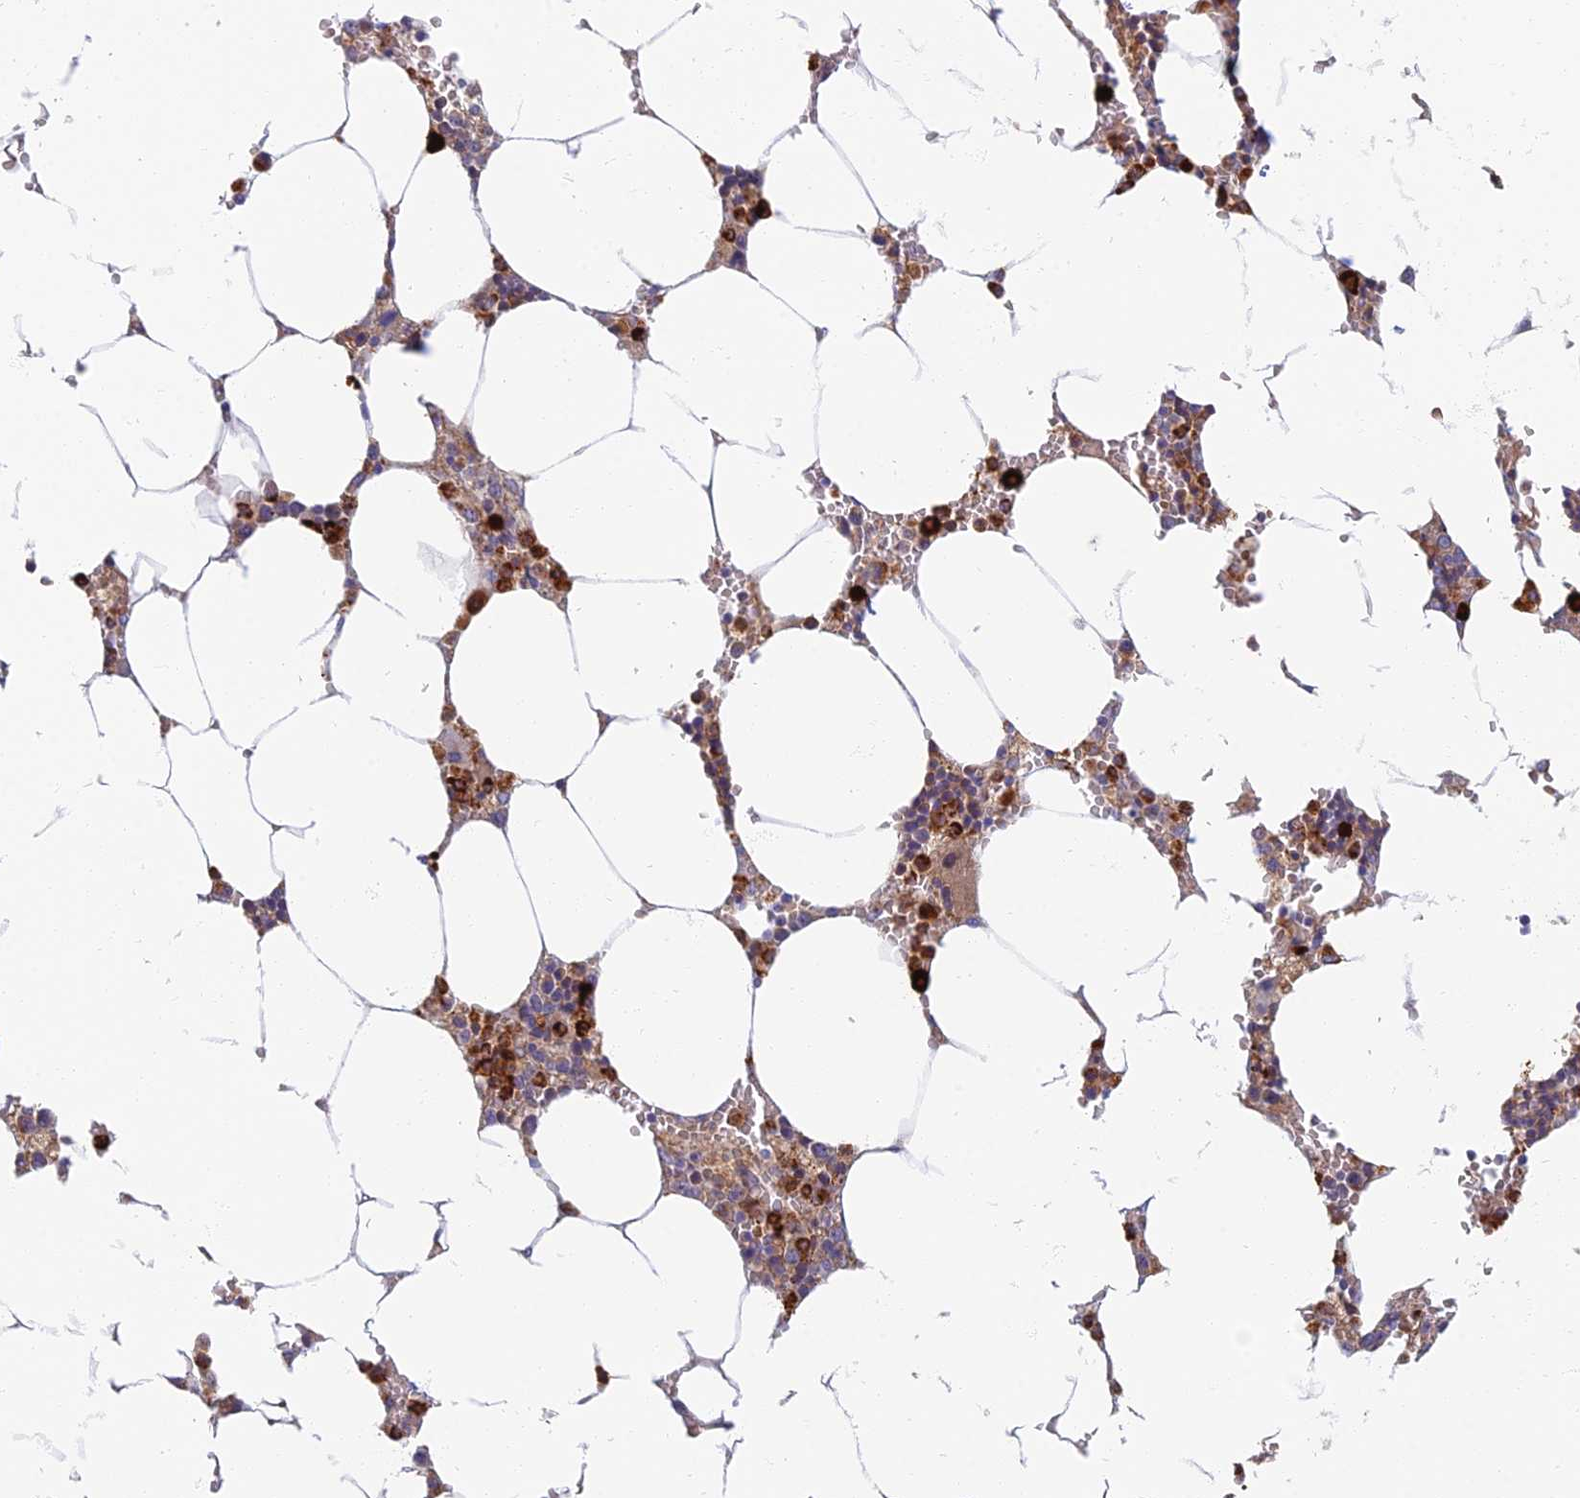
{"staining": {"intensity": "strong", "quantity": "25%-75%", "location": "cytoplasmic/membranous"}, "tissue": "bone marrow", "cell_type": "Hematopoietic cells", "image_type": "normal", "snomed": [{"axis": "morphology", "description": "Normal tissue, NOS"}, {"axis": "topography", "description": "Bone marrow"}], "caption": "Immunohistochemistry (DAB) staining of normal bone marrow exhibits strong cytoplasmic/membranous protein positivity in about 25%-75% of hematopoietic cells.", "gene": "PROX2", "patient": {"sex": "male", "age": 70}}